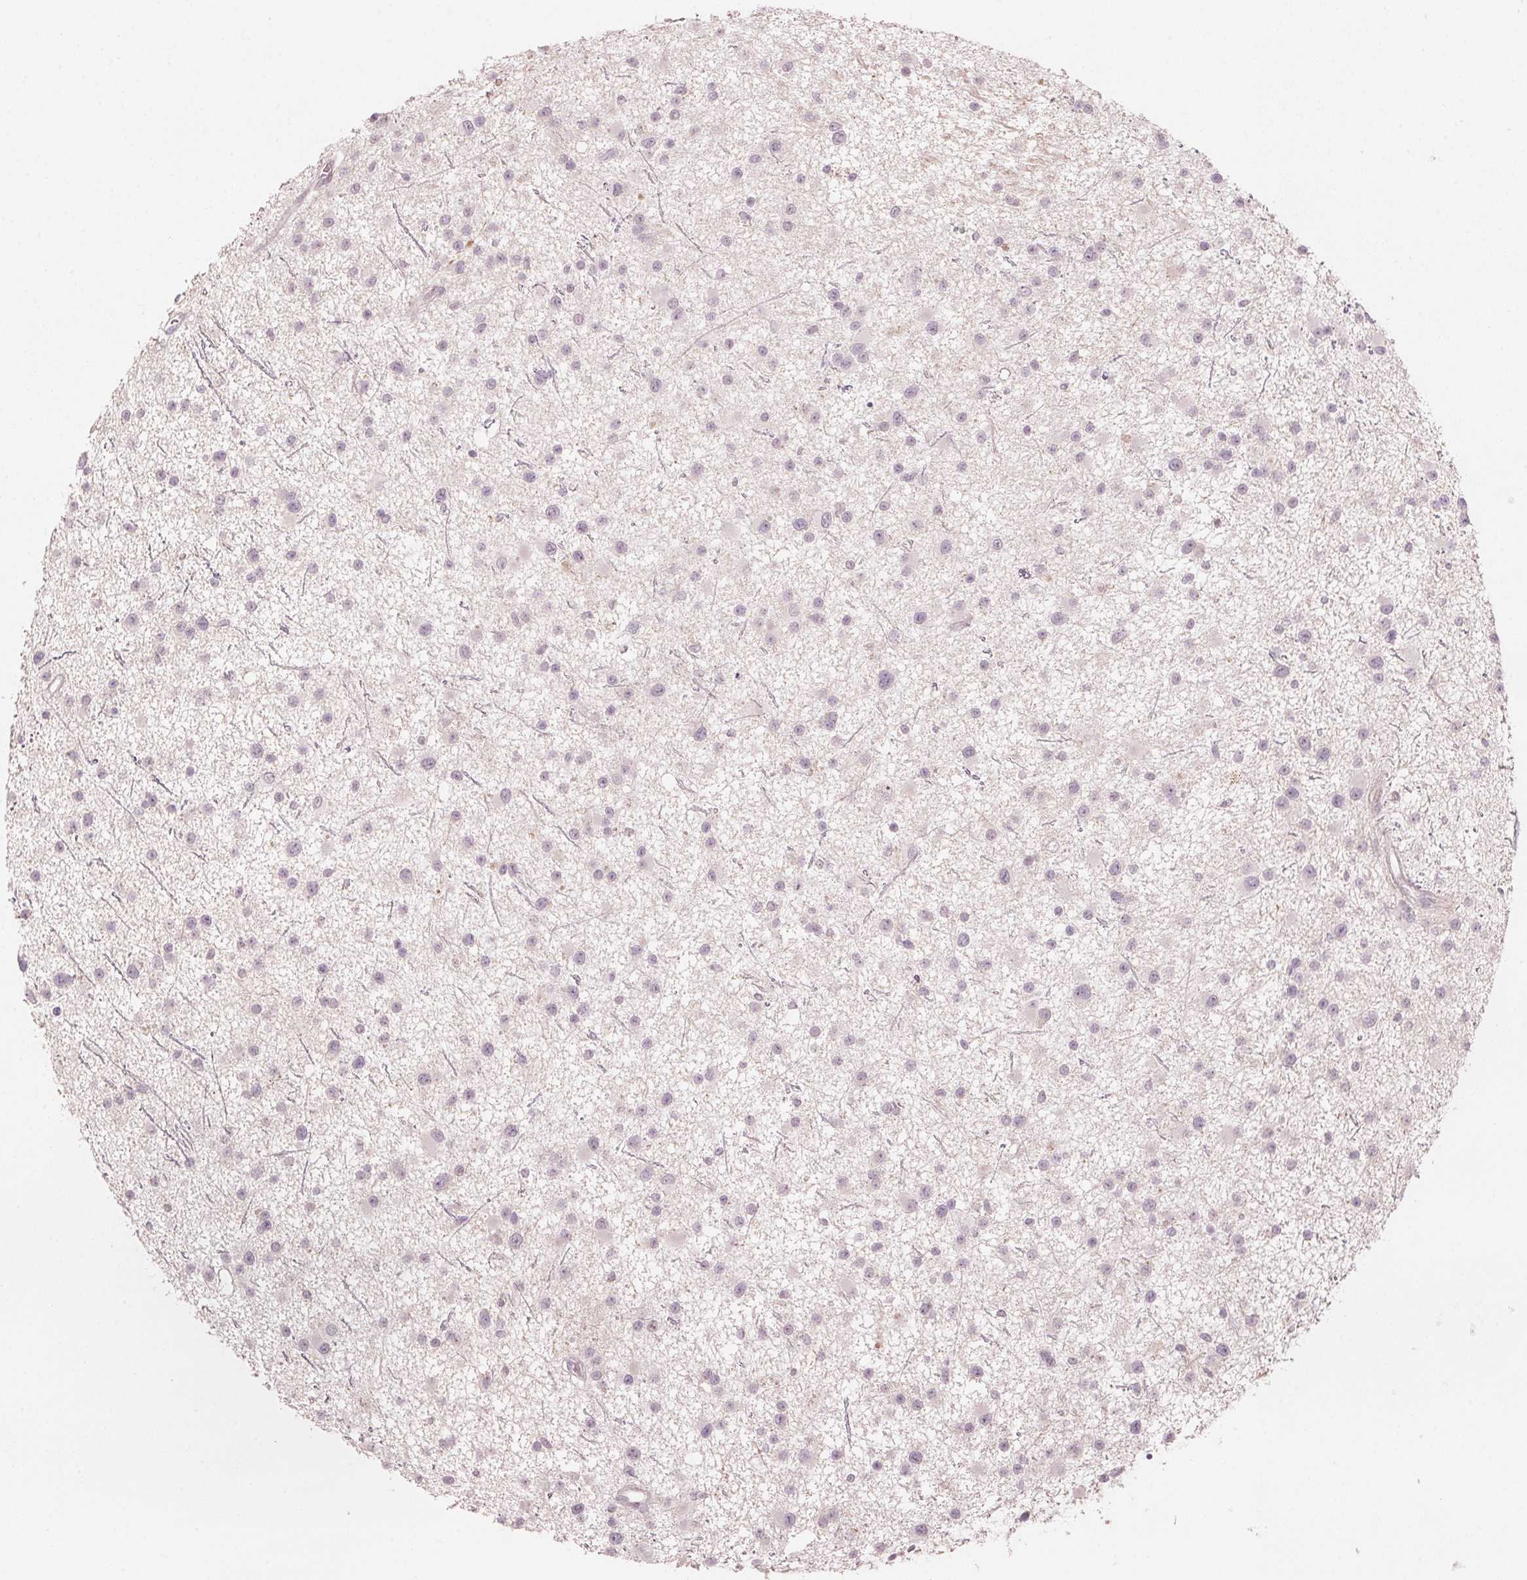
{"staining": {"intensity": "negative", "quantity": "none", "location": "none"}, "tissue": "glioma", "cell_type": "Tumor cells", "image_type": "cancer", "snomed": [{"axis": "morphology", "description": "Glioma, malignant, Low grade"}, {"axis": "topography", "description": "Brain"}], "caption": "Immunohistochemistry of glioma demonstrates no staining in tumor cells. (DAB (3,3'-diaminobenzidine) immunohistochemistry (IHC), high magnification).", "gene": "TMED6", "patient": {"sex": "male", "age": 43}}